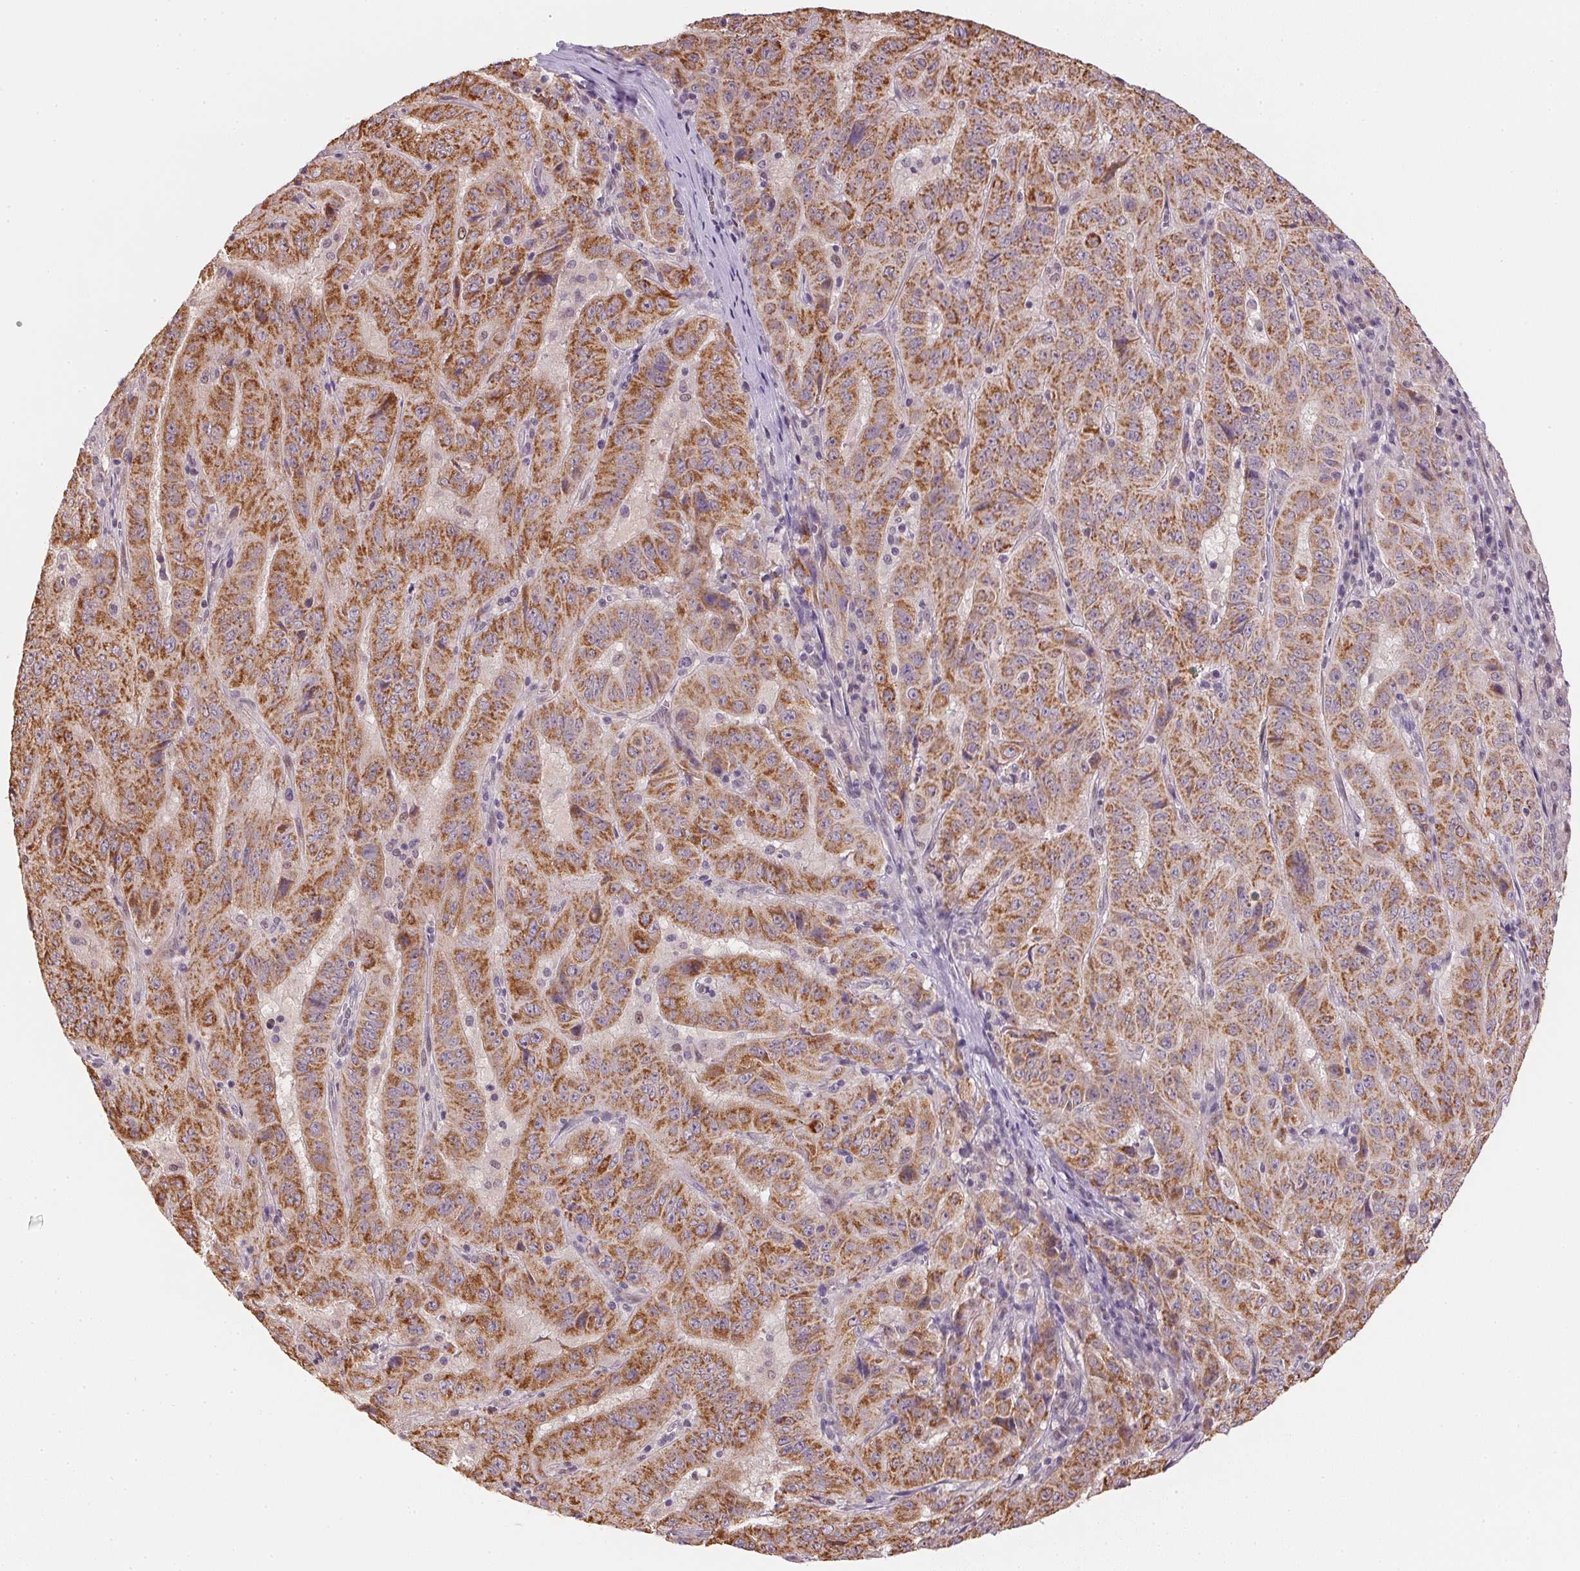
{"staining": {"intensity": "moderate", "quantity": ">75%", "location": "cytoplasmic/membranous"}, "tissue": "pancreatic cancer", "cell_type": "Tumor cells", "image_type": "cancer", "snomed": [{"axis": "morphology", "description": "Adenocarcinoma, NOS"}, {"axis": "topography", "description": "Pancreas"}], "caption": "This is an image of immunohistochemistry staining of pancreatic cancer (adenocarcinoma), which shows moderate expression in the cytoplasmic/membranous of tumor cells.", "gene": "SC5D", "patient": {"sex": "male", "age": 63}}